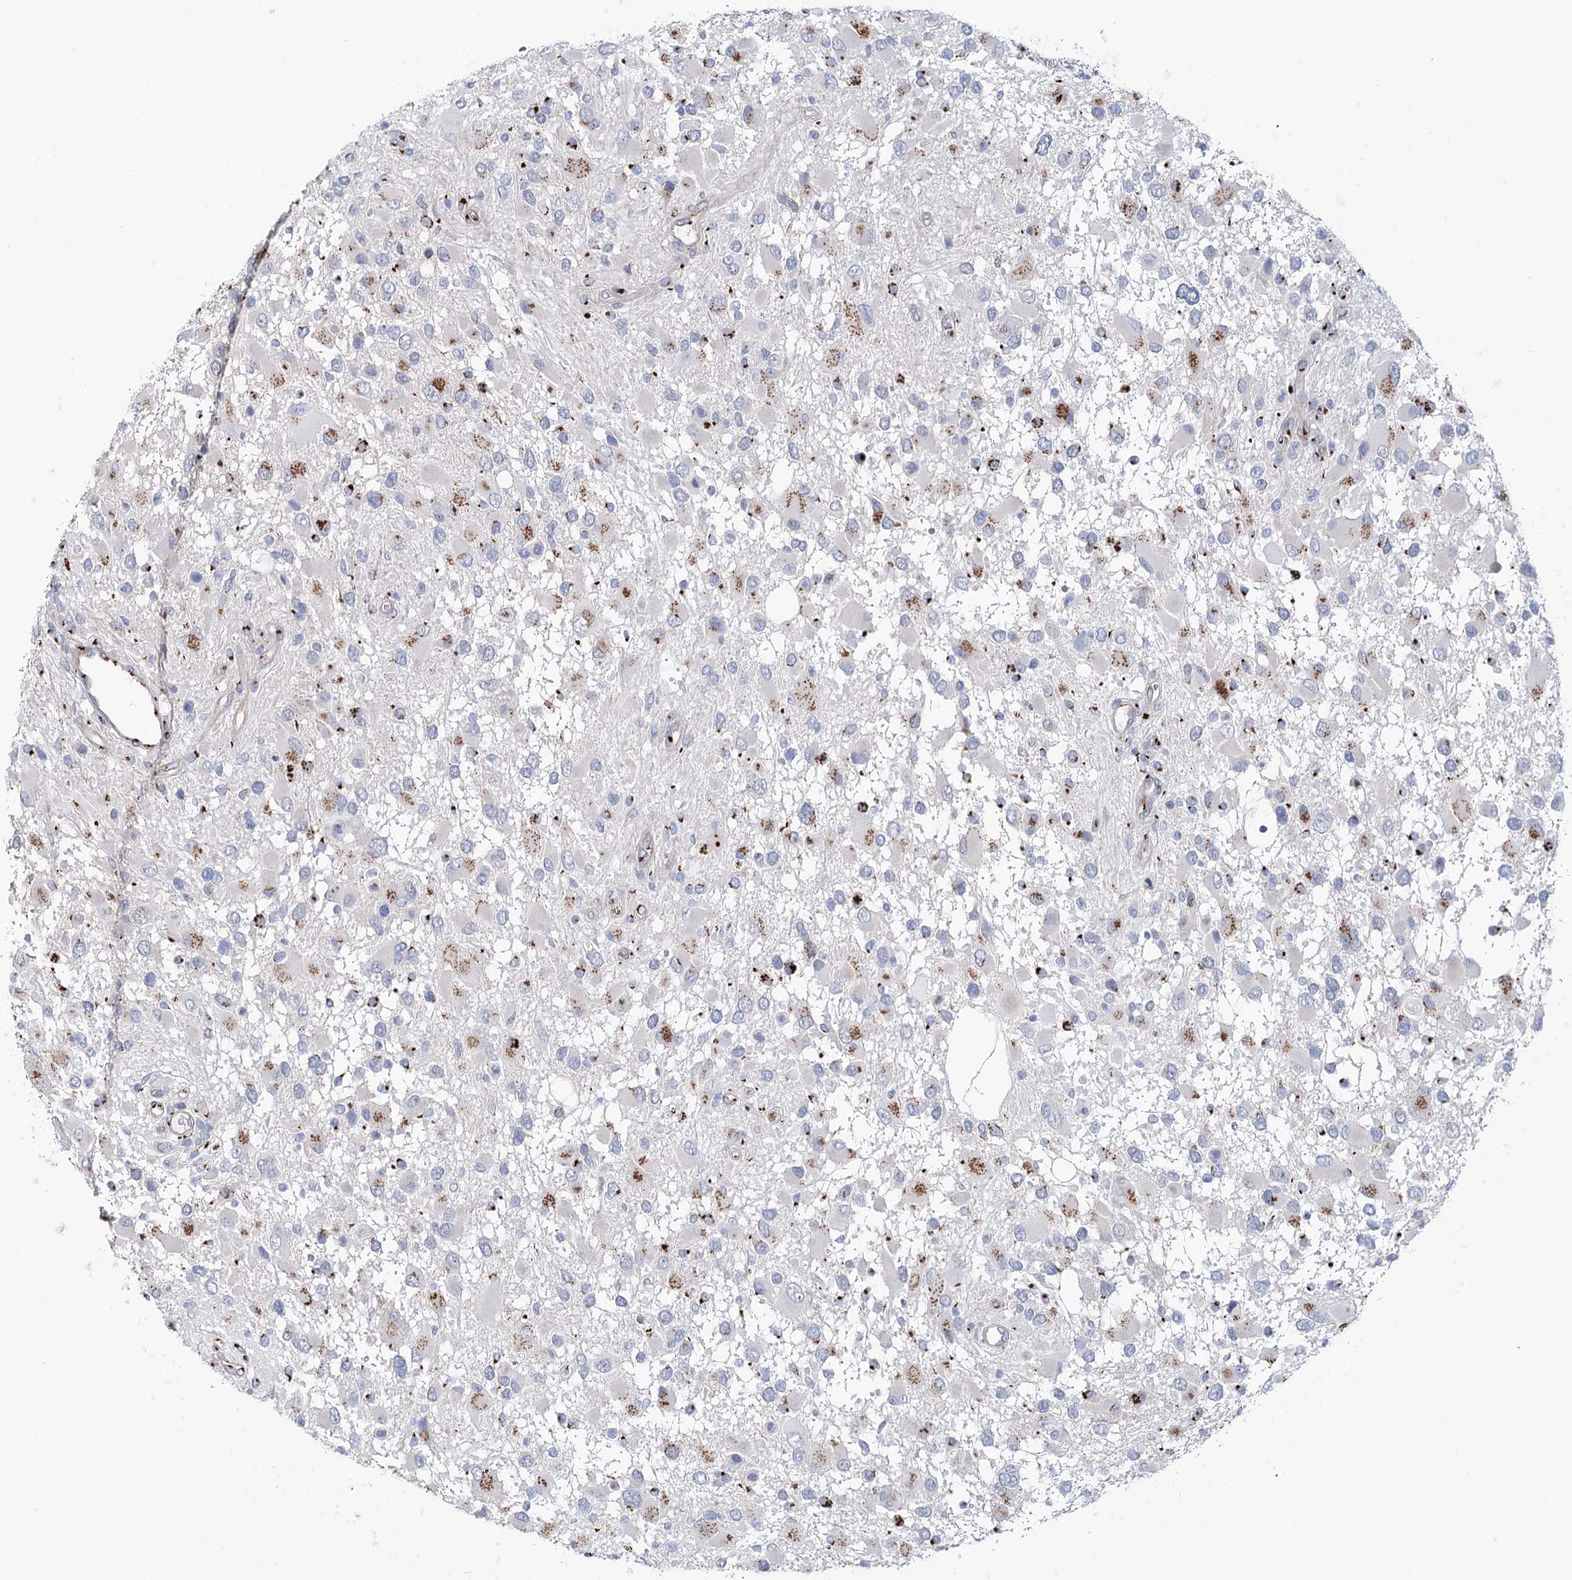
{"staining": {"intensity": "moderate", "quantity": "25%-75%", "location": "cytoplasmic/membranous"}, "tissue": "glioma", "cell_type": "Tumor cells", "image_type": "cancer", "snomed": [{"axis": "morphology", "description": "Glioma, malignant, High grade"}, {"axis": "topography", "description": "Brain"}], "caption": "An image showing moderate cytoplasmic/membranous positivity in about 25%-75% of tumor cells in glioma, as visualized by brown immunohistochemical staining.", "gene": "TMEM165", "patient": {"sex": "male", "age": 53}}